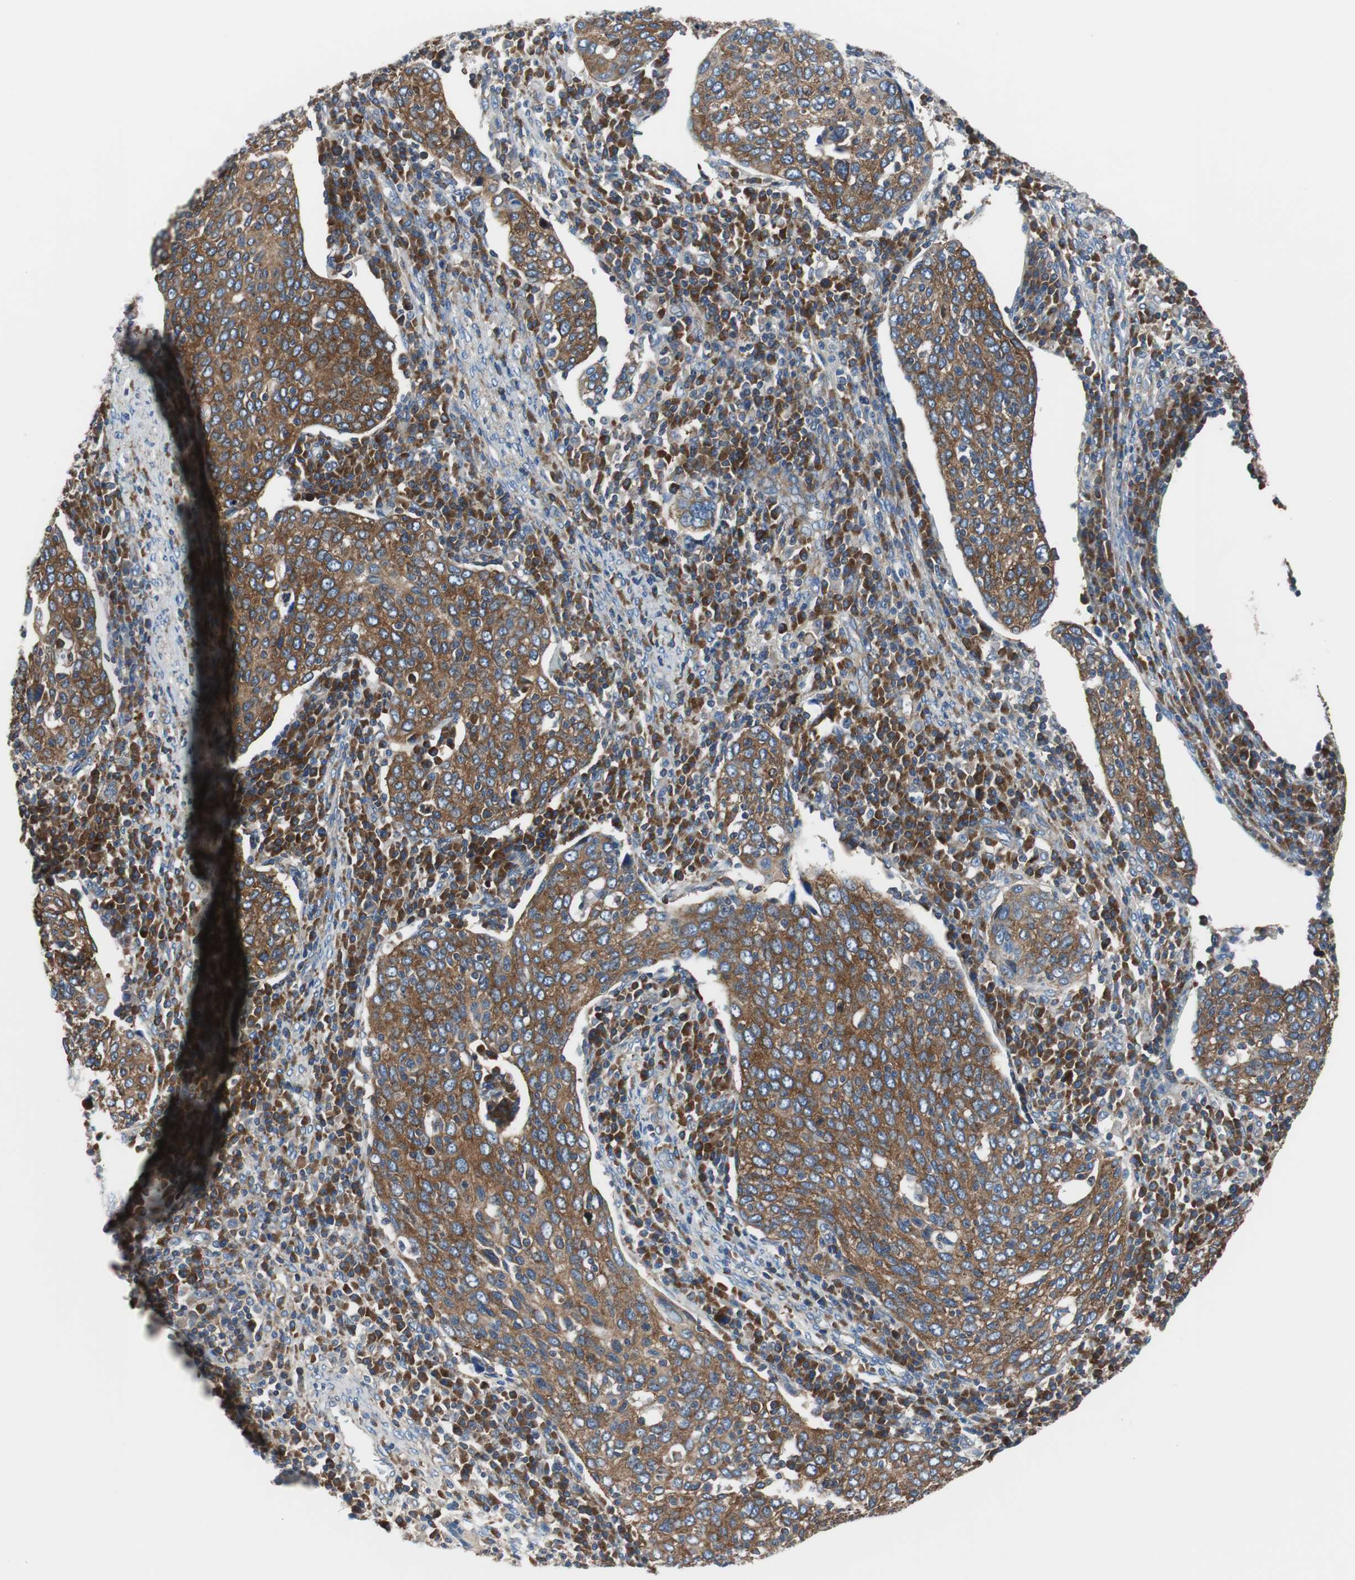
{"staining": {"intensity": "strong", "quantity": ">75%", "location": "cytoplasmic/membranous"}, "tissue": "cervical cancer", "cell_type": "Tumor cells", "image_type": "cancer", "snomed": [{"axis": "morphology", "description": "Squamous cell carcinoma, NOS"}, {"axis": "topography", "description": "Cervix"}], "caption": "This is a histology image of immunohistochemistry staining of squamous cell carcinoma (cervical), which shows strong expression in the cytoplasmic/membranous of tumor cells.", "gene": "BRAF", "patient": {"sex": "female", "age": 40}}